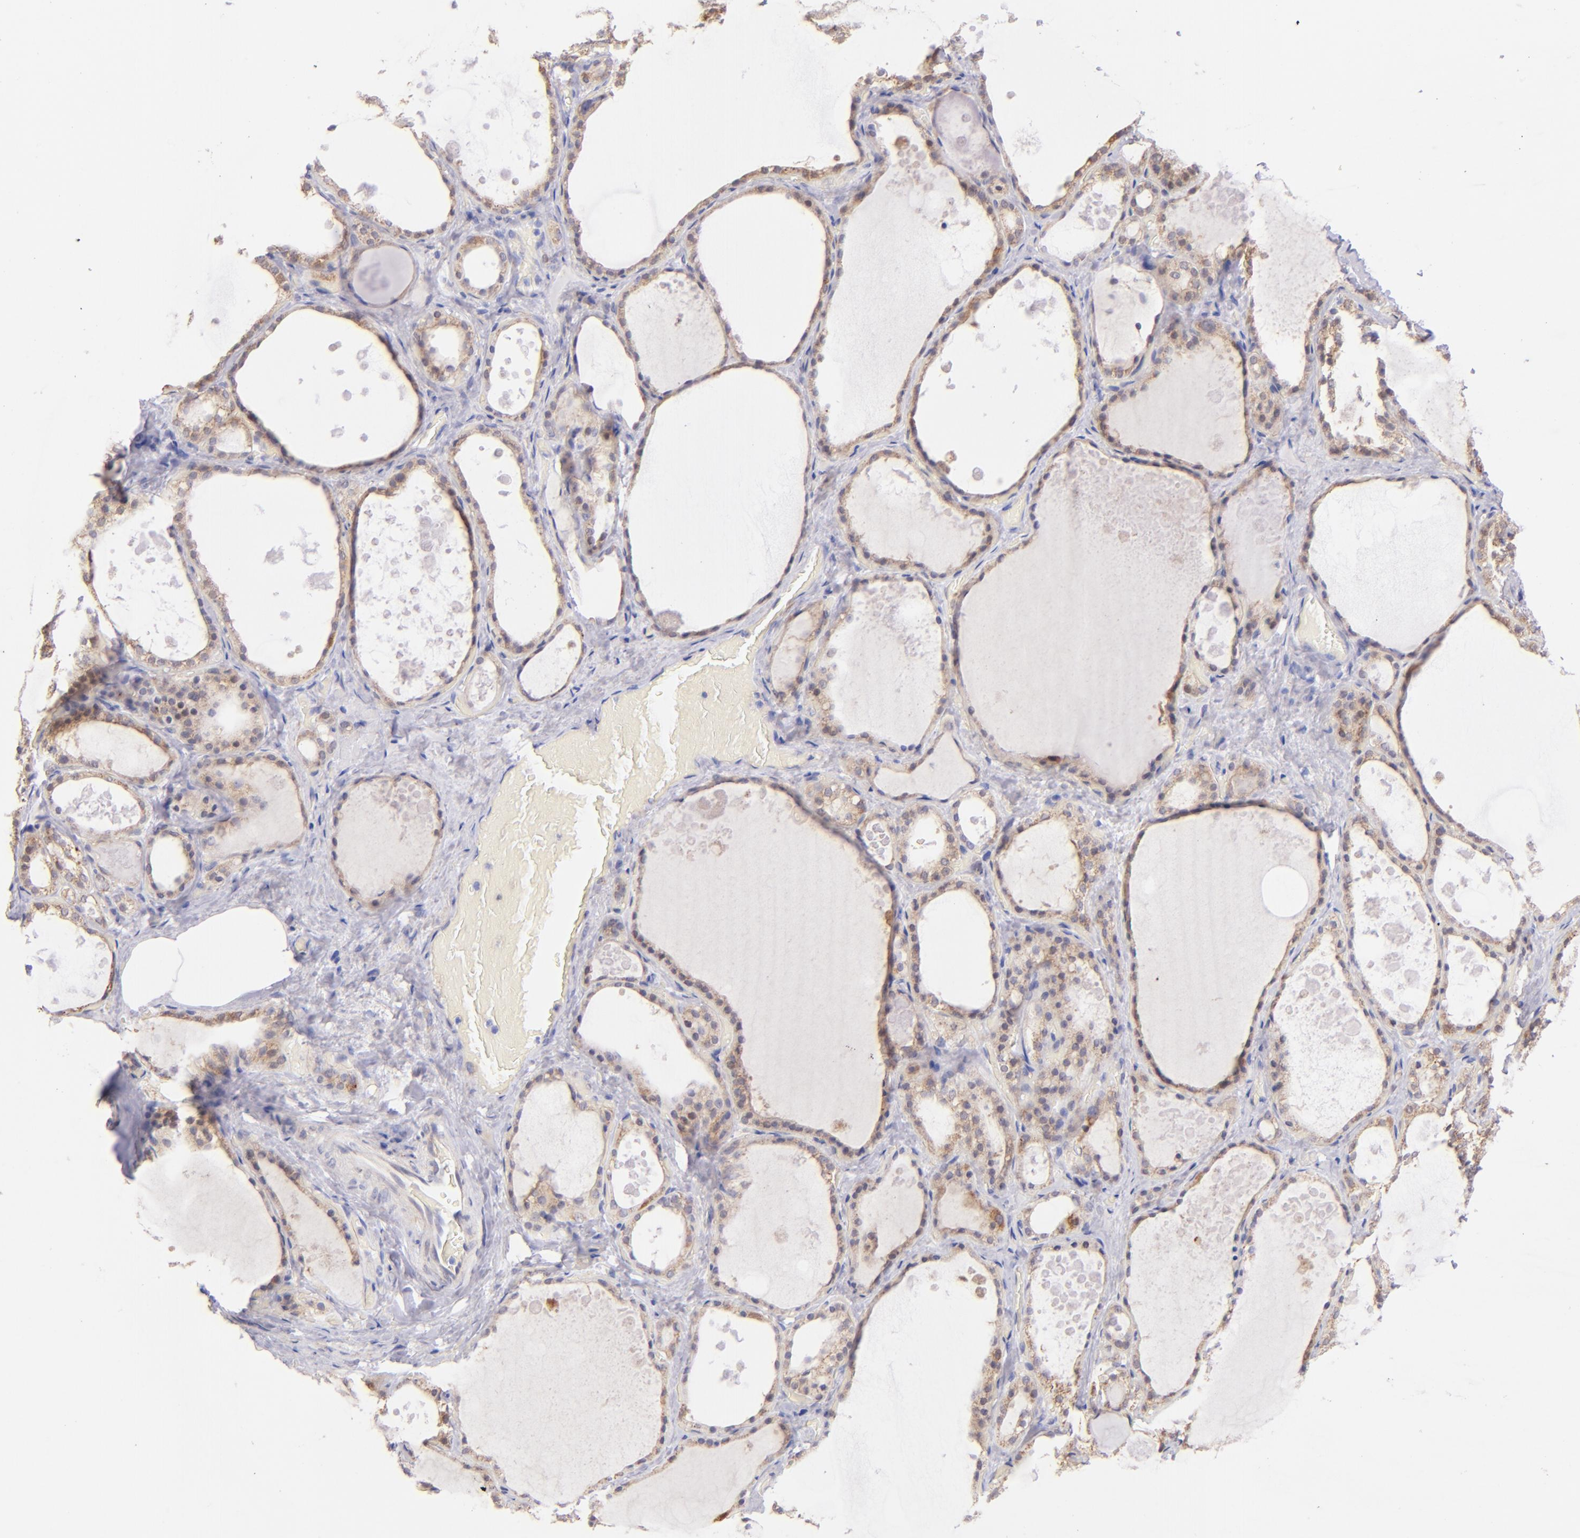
{"staining": {"intensity": "weak", "quantity": ">75%", "location": "cytoplasmic/membranous"}, "tissue": "thyroid gland", "cell_type": "Glandular cells", "image_type": "normal", "snomed": [{"axis": "morphology", "description": "Normal tissue, NOS"}, {"axis": "topography", "description": "Thyroid gland"}], "caption": "Brown immunohistochemical staining in normal human thyroid gland shows weak cytoplasmic/membranous positivity in about >75% of glandular cells. The staining was performed using DAB to visualize the protein expression in brown, while the nuclei were stained in blue with hematoxylin (Magnification: 20x).", "gene": "SH2D4A", "patient": {"sex": "male", "age": 61}}